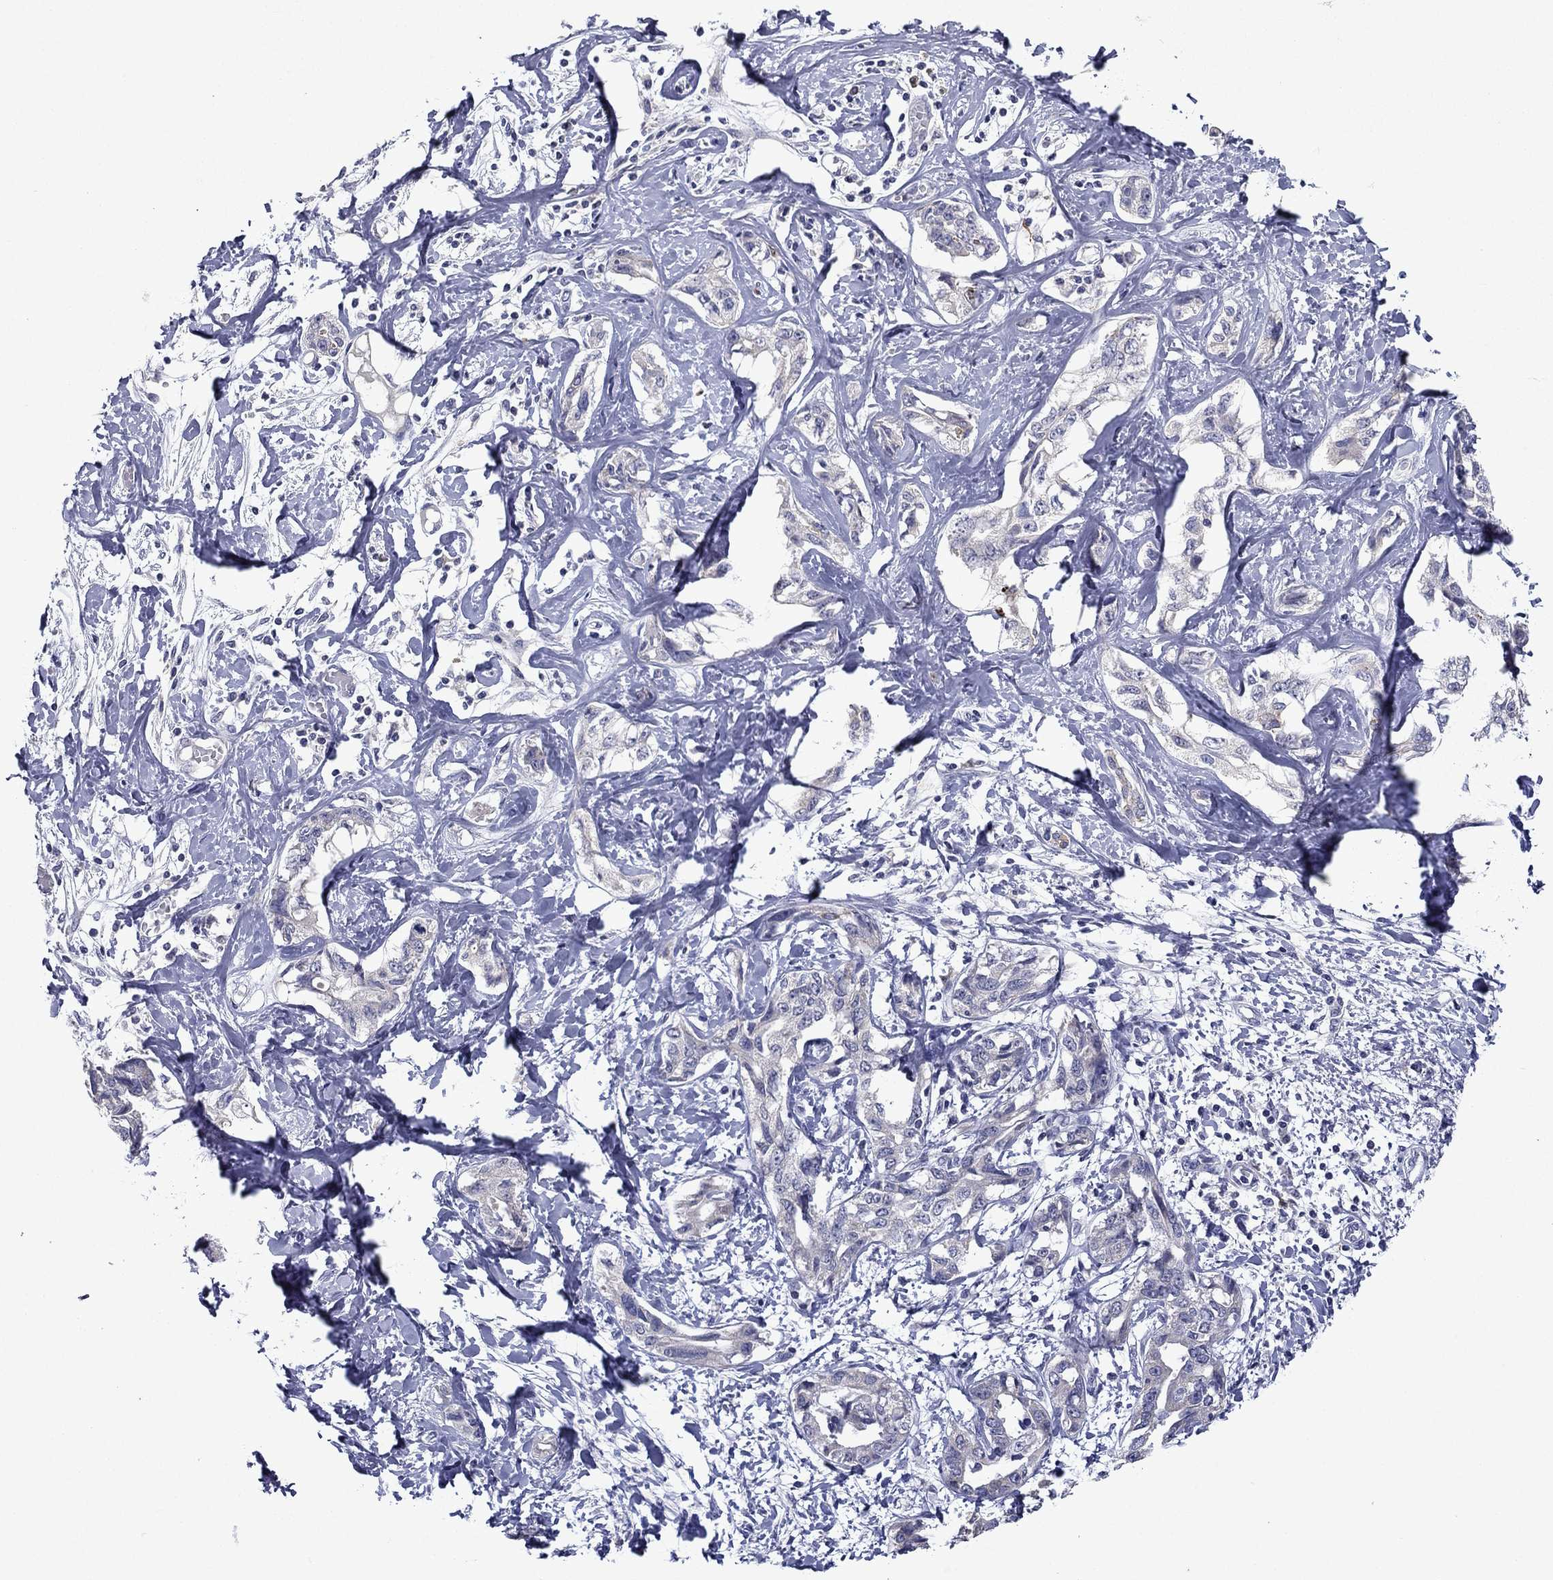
{"staining": {"intensity": "negative", "quantity": "none", "location": "none"}, "tissue": "liver cancer", "cell_type": "Tumor cells", "image_type": "cancer", "snomed": [{"axis": "morphology", "description": "Cholangiocarcinoma"}, {"axis": "topography", "description": "Liver"}], "caption": "There is no significant positivity in tumor cells of liver cancer (cholangiocarcinoma).", "gene": "IRF5", "patient": {"sex": "male", "age": 59}}